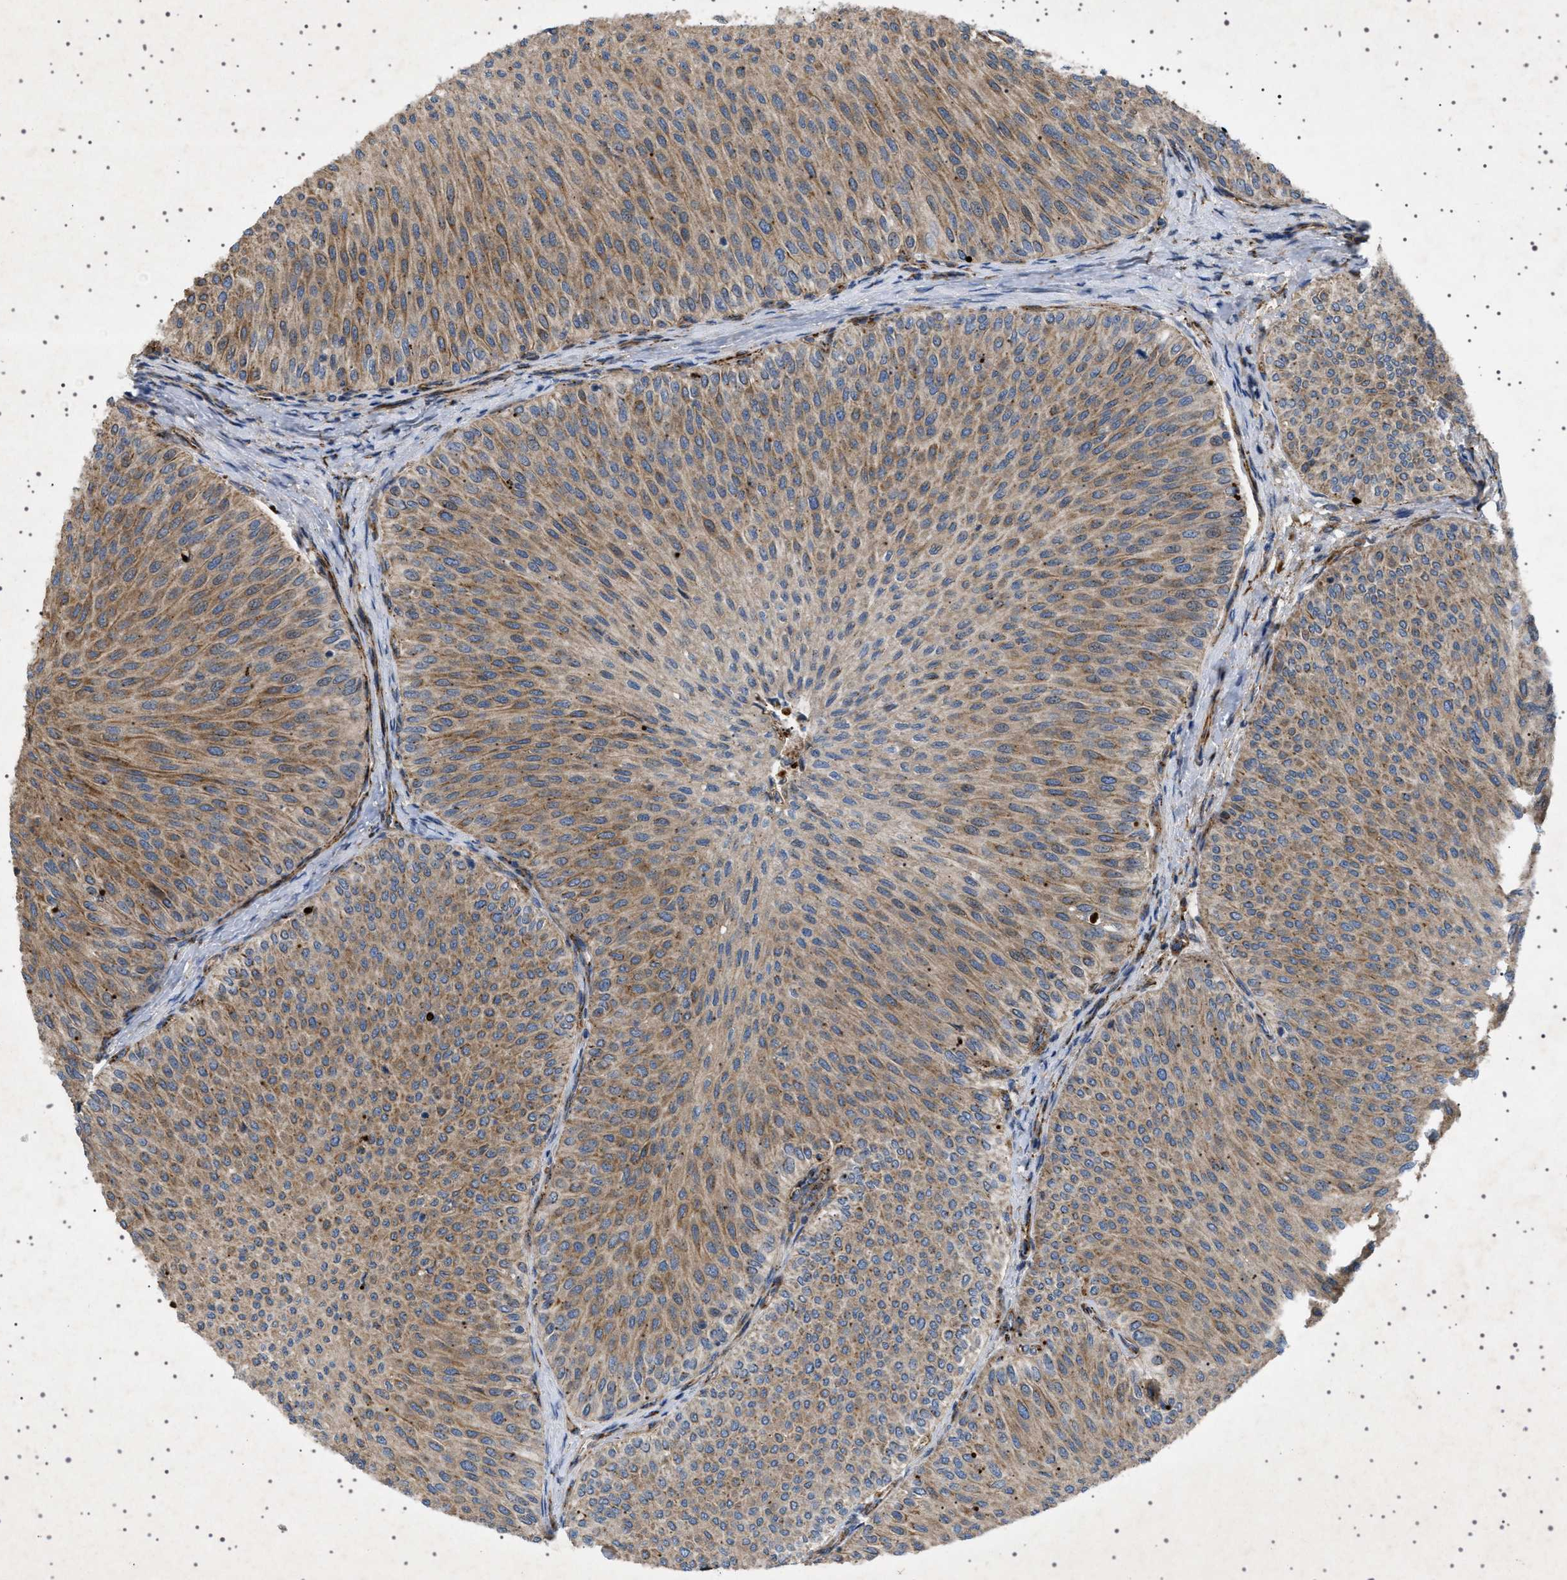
{"staining": {"intensity": "moderate", "quantity": ">75%", "location": "cytoplasmic/membranous"}, "tissue": "urothelial cancer", "cell_type": "Tumor cells", "image_type": "cancer", "snomed": [{"axis": "morphology", "description": "Urothelial carcinoma, Low grade"}, {"axis": "topography", "description": "Urinary bladder"}], "caption": "Urothelial carcinoma (low-grade) stained with immunohistochemistry exhibits moderate cytoplasmic/membranous positivity in approximately >75% of tumor cells.", "gene": "CCDC186", "patient": {"sex": "male", "age": 78}}